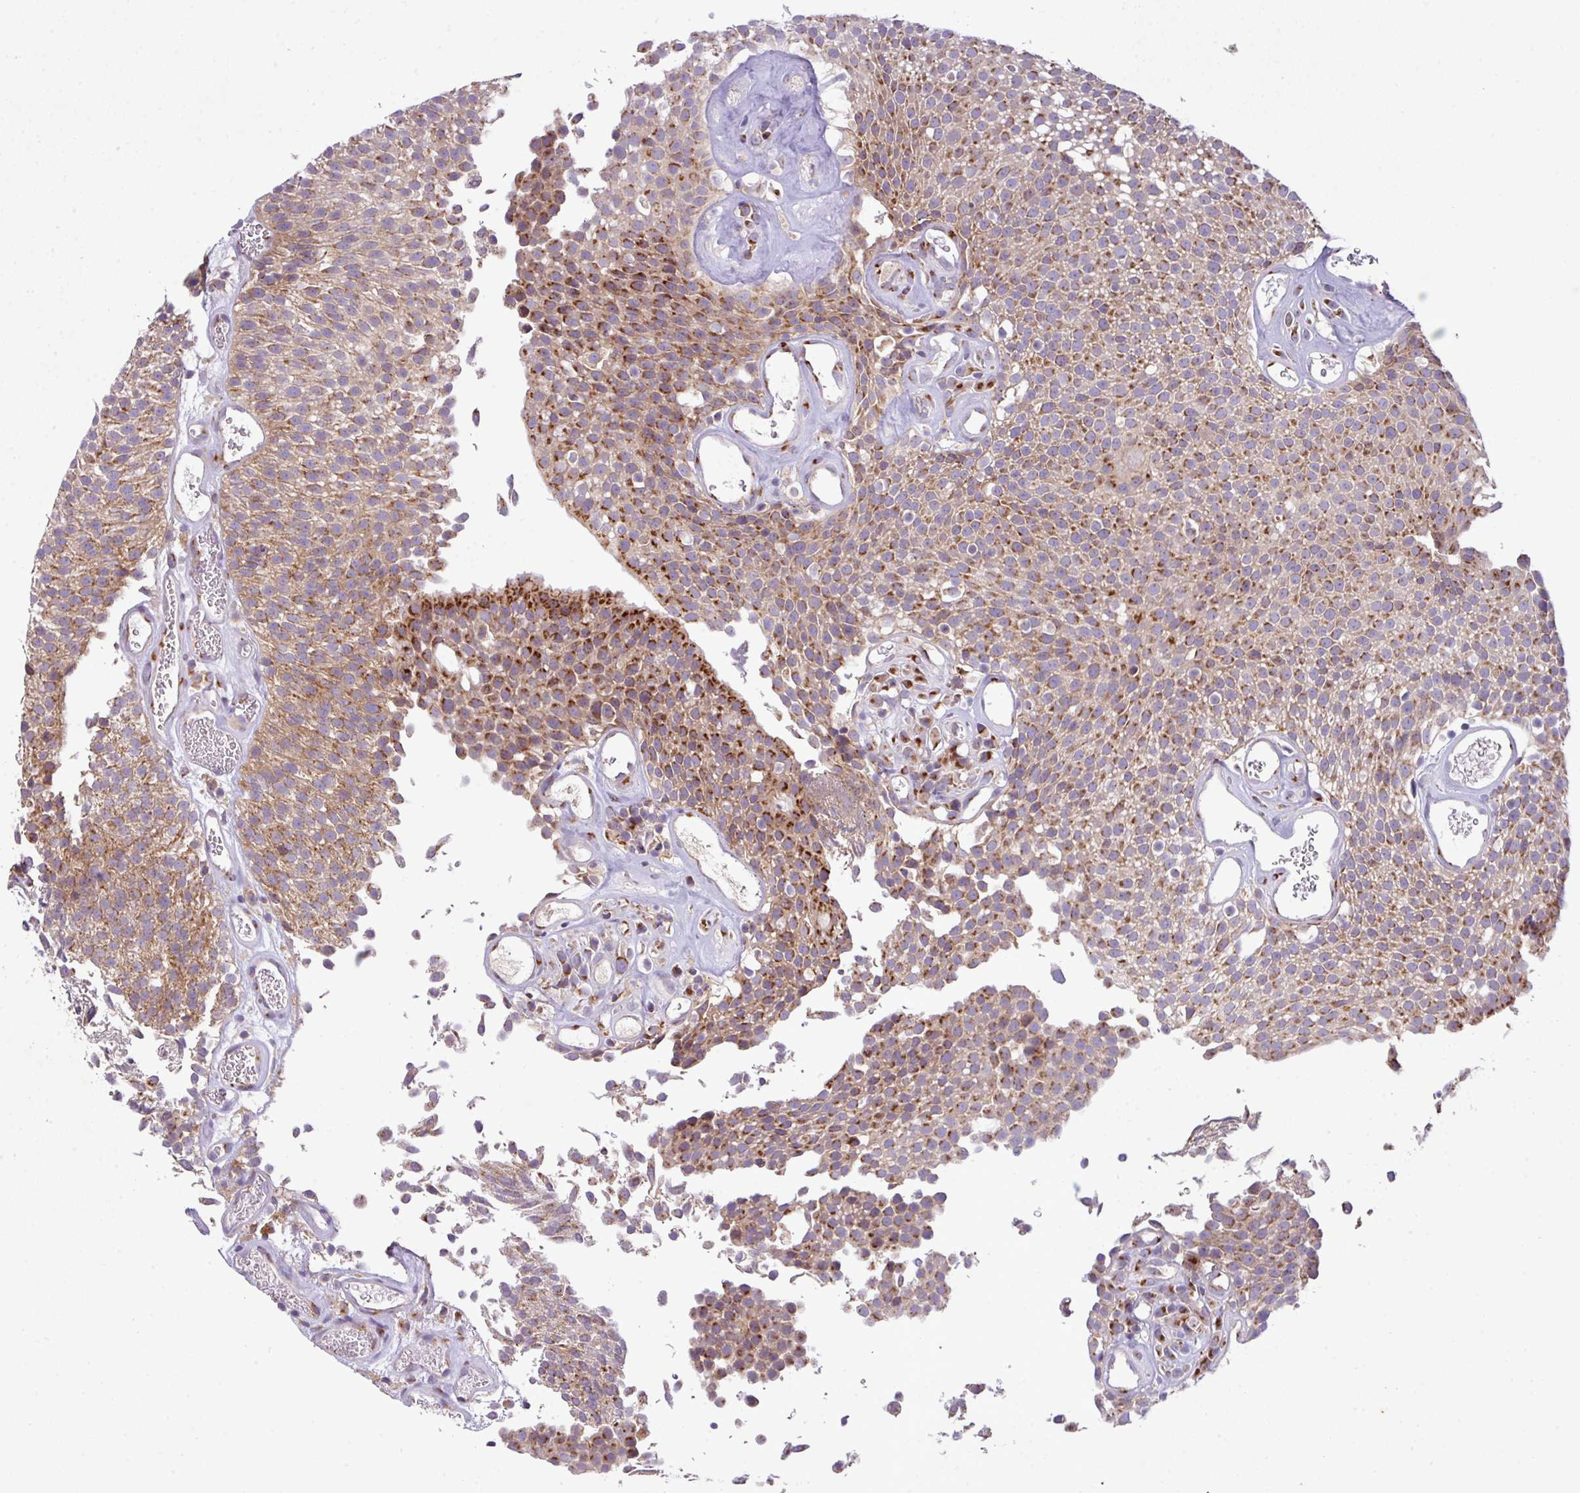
{"staining": {"intensity": "moderate", "quantity": "25%-75%", "location": "cytoplasmic/membranous"}, "tissue": "urothelial cancer", "cell_type": "Tumor cells", "image_type": "cancer", "snomed": [{"axis": "morphology", "description": "Urothelial carcinoma, Low grade"}, {"axis": "topography", "description": "Urinary bladder"}], "caption": "Low-grade urothelial carcinoma stained with a brown dye exhibits moderate cytoplasmic/membranous positive expression in about 25%-75% of tumor cells.", "gene": "VTI1A", "patient": {"sex": "female", "age": 79}}